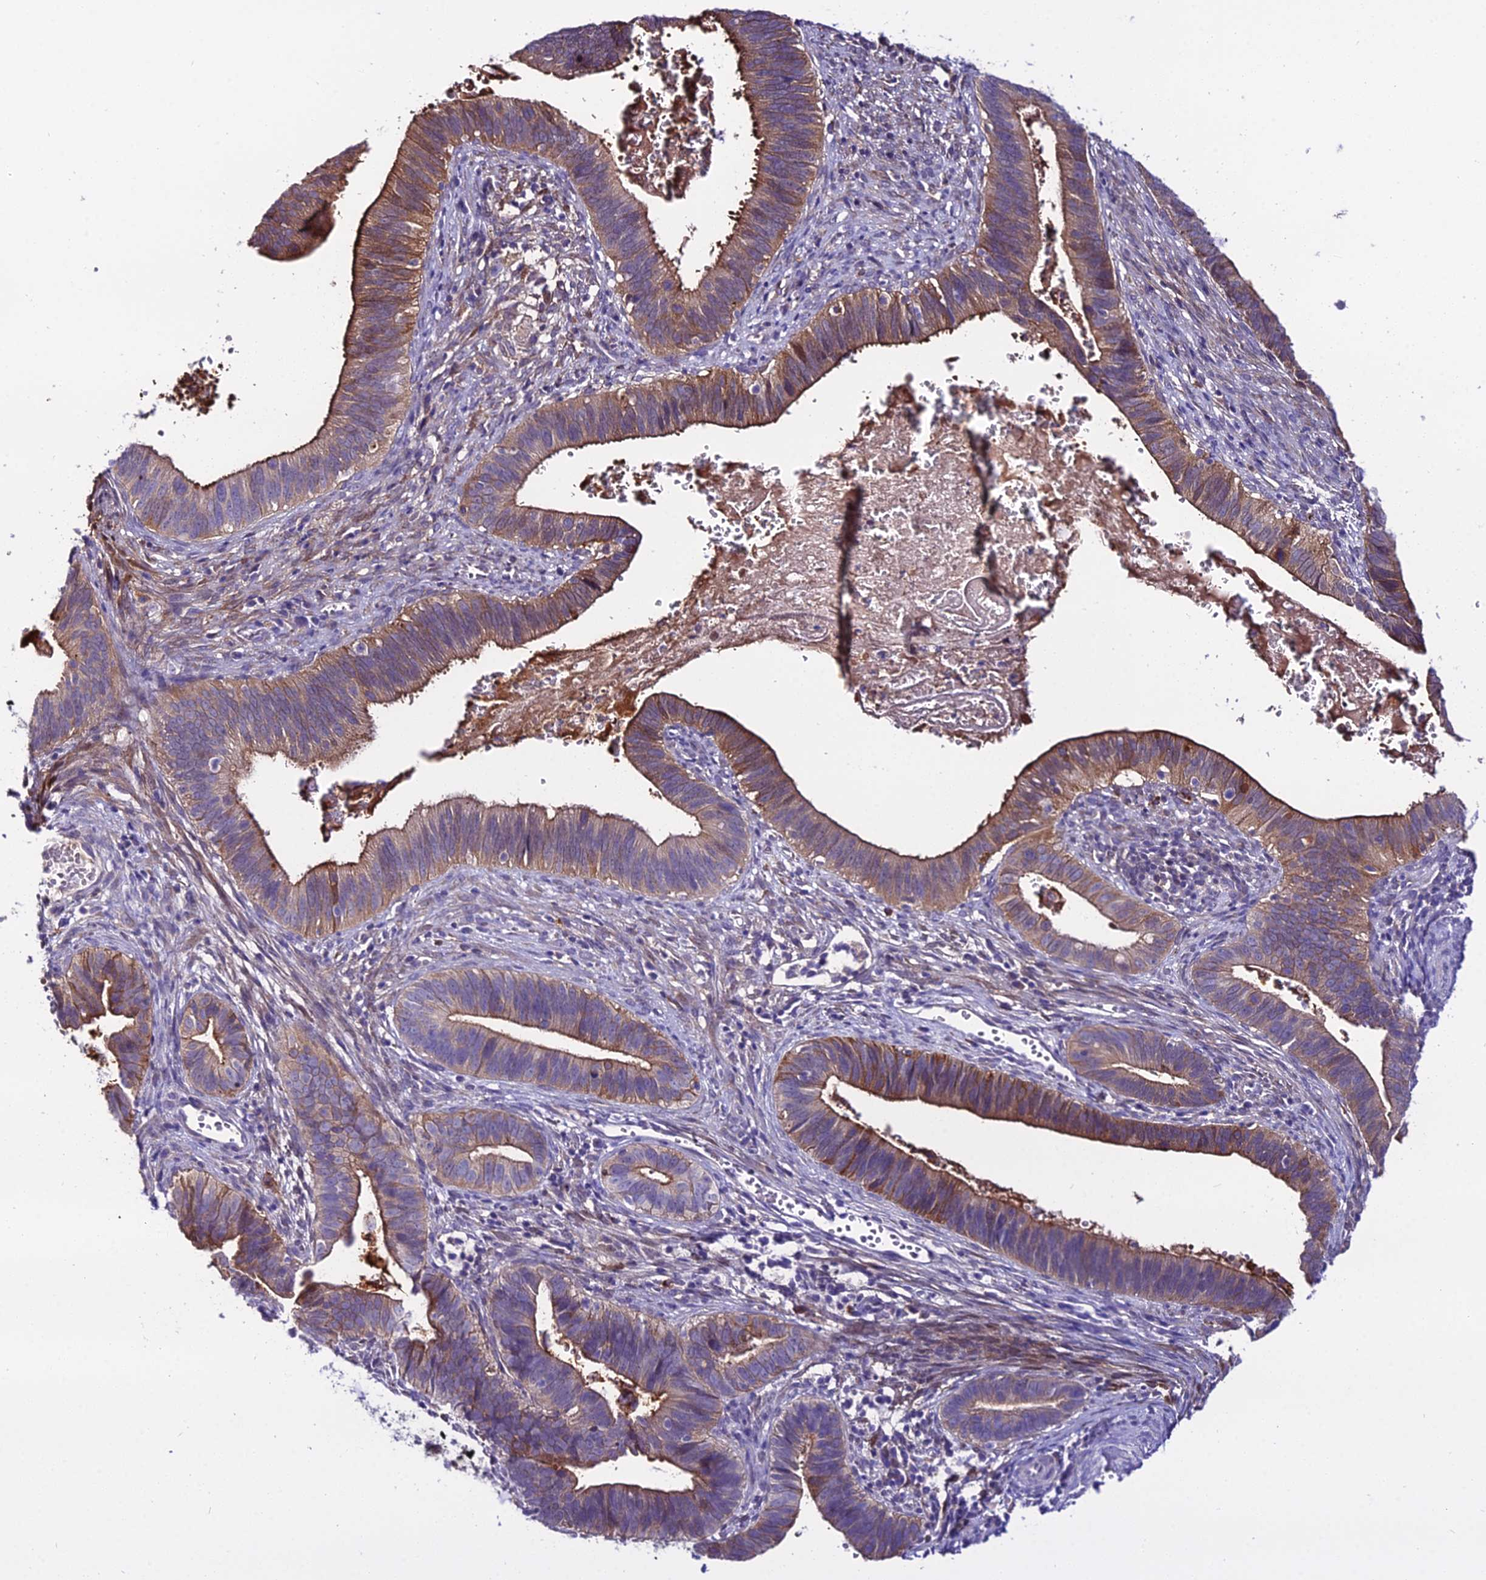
{"staining": {"intensity": "moderate", "quantity": ">75%", "location": "cytoplasmic/membranous"}, "tissue": "cervical cancer", "cell_type": "Tumor cells", "image_type": "cancer", "snomed": [{"axis": "morphology", "description": "Adenocarcinoma, NOS"}, {"axis": "topography", "description": "Cervix"}], "caption": "A micrograph showing moderate cytoplasmic/membranous staining in approximately >75% of tumor cells in cervical cancer, as visualized by brown immunohistochemical staining.", "gene": "MB21D2", "patient": {"sex": "female", "age": 42}}